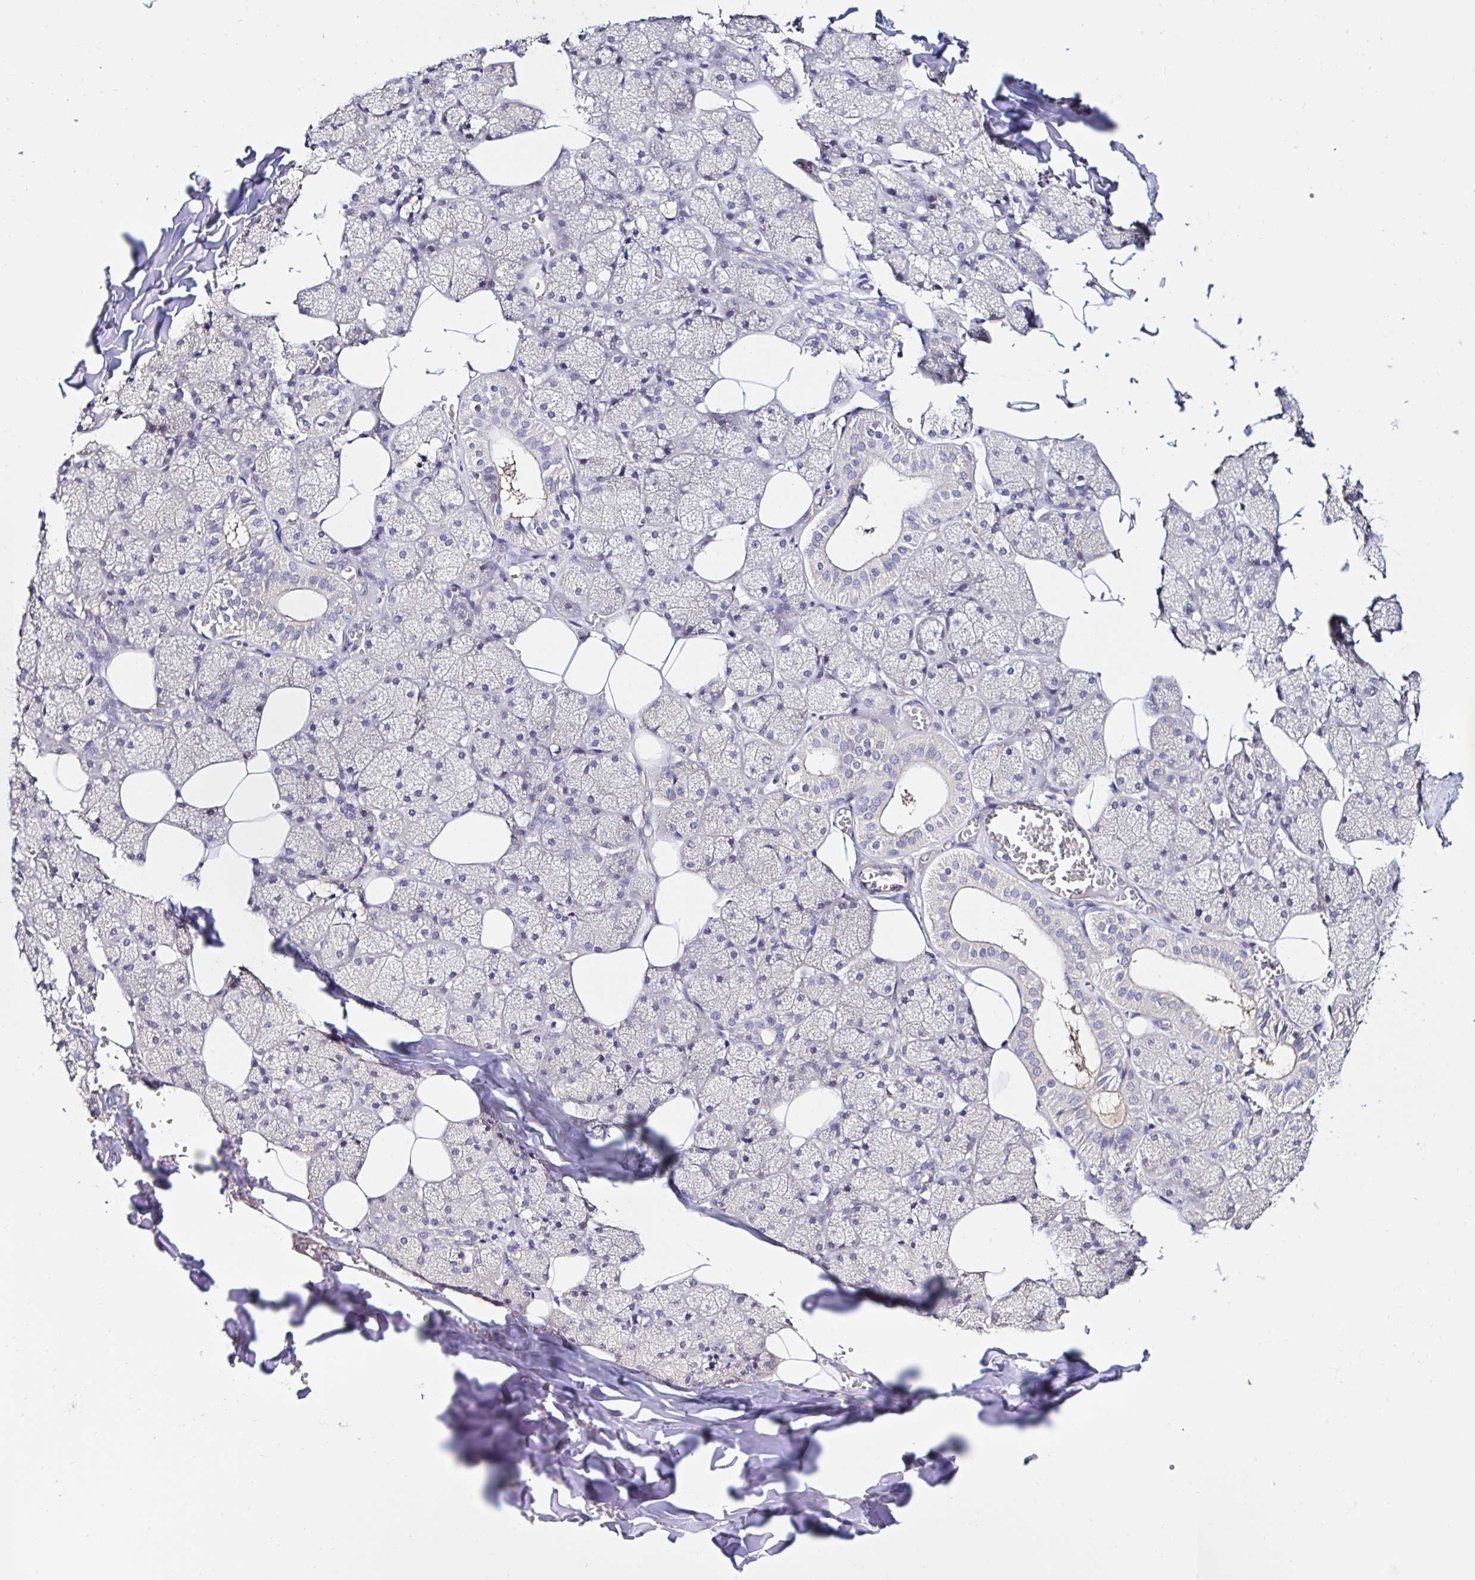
{"staining": {"intensity": "negative", "quantity": "none", "location": "none"}, "tissue": "salivary gland", "cell_type": "Glandular cells", "image_type": "normal", "snomed": [{"axis": "morphology", "description": "Normal tissue, NOS"}, {"axis": "topography", "description": "Salivary gland"}, {"axis": "topography", "description": "Peripheral nerve tissue"}], "caption": "High power microscopy histopathology image of an immunohistochemistry (IHC) photomicrograph of benign salivary gland, revealing no significant staining in glandular cells.", "gene": "RSRP1", "patient": {"sex": "male", "age": 38}}